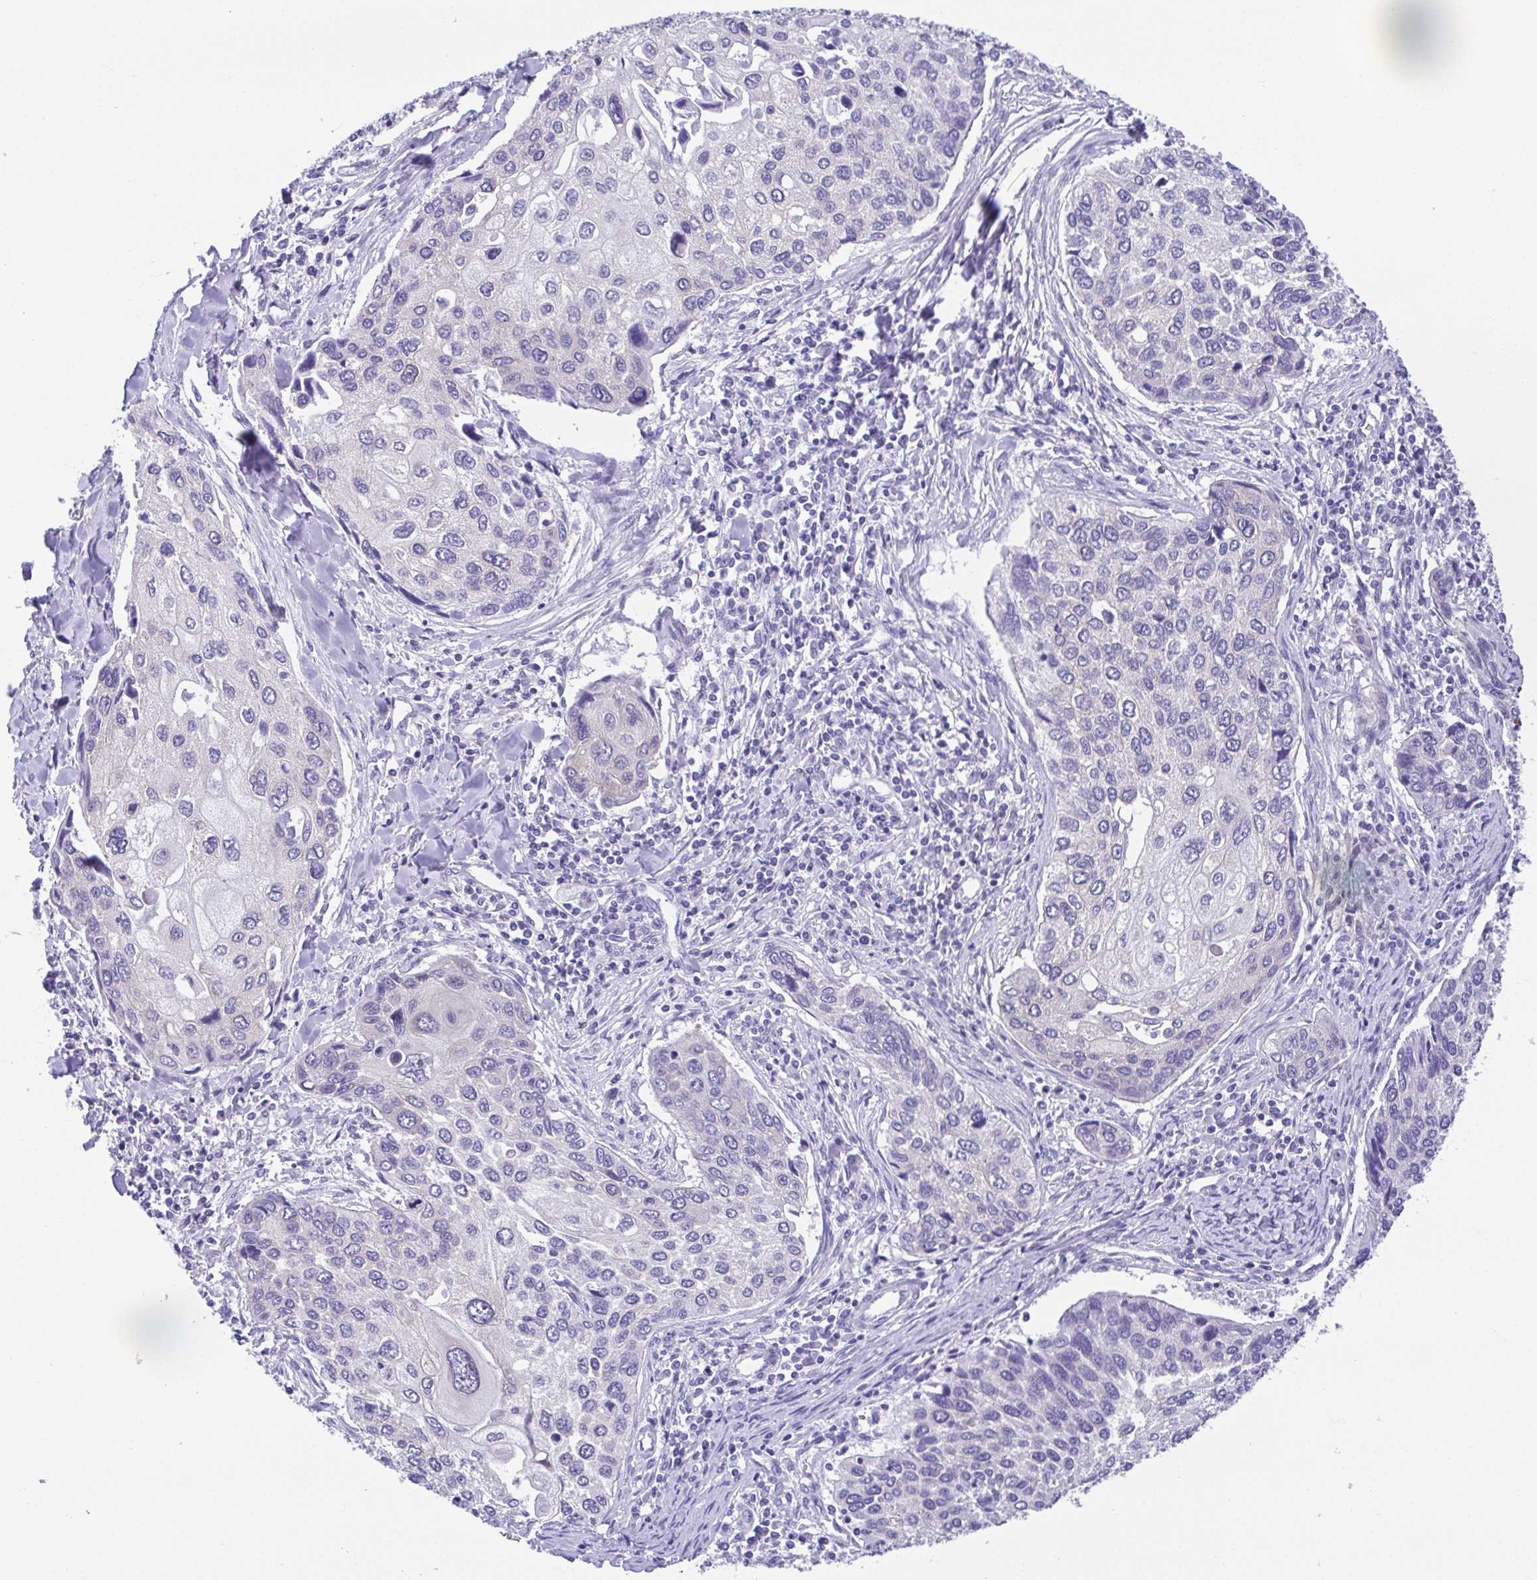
{"staining": {"intensity": "negative", "quantity": "none", "location": "none"}, "tissue": "lung cancer", "cell_type": "Tumor cells", "image_type": "cancer", "snomed": [{"axis": "morphology", "description": "Squamous cell carcinoma, NOS"}, {"axis": "morphology", "description": "Squamous cell carcinoma, metastatic, NOS"}, {"axis": "topography", "description": "Lung"}], "caption": "Tumor cells show no significant positivity in squamous cell carcinoma (lung). (Stains: DAB (3,3'-diaminobenzidine) IHC with hematoxylin counter stain, Microscopy: brightfield microscopy at high magnification).", "gene": "LUZP4", "patient": {"sex": "male", "age": 63}}